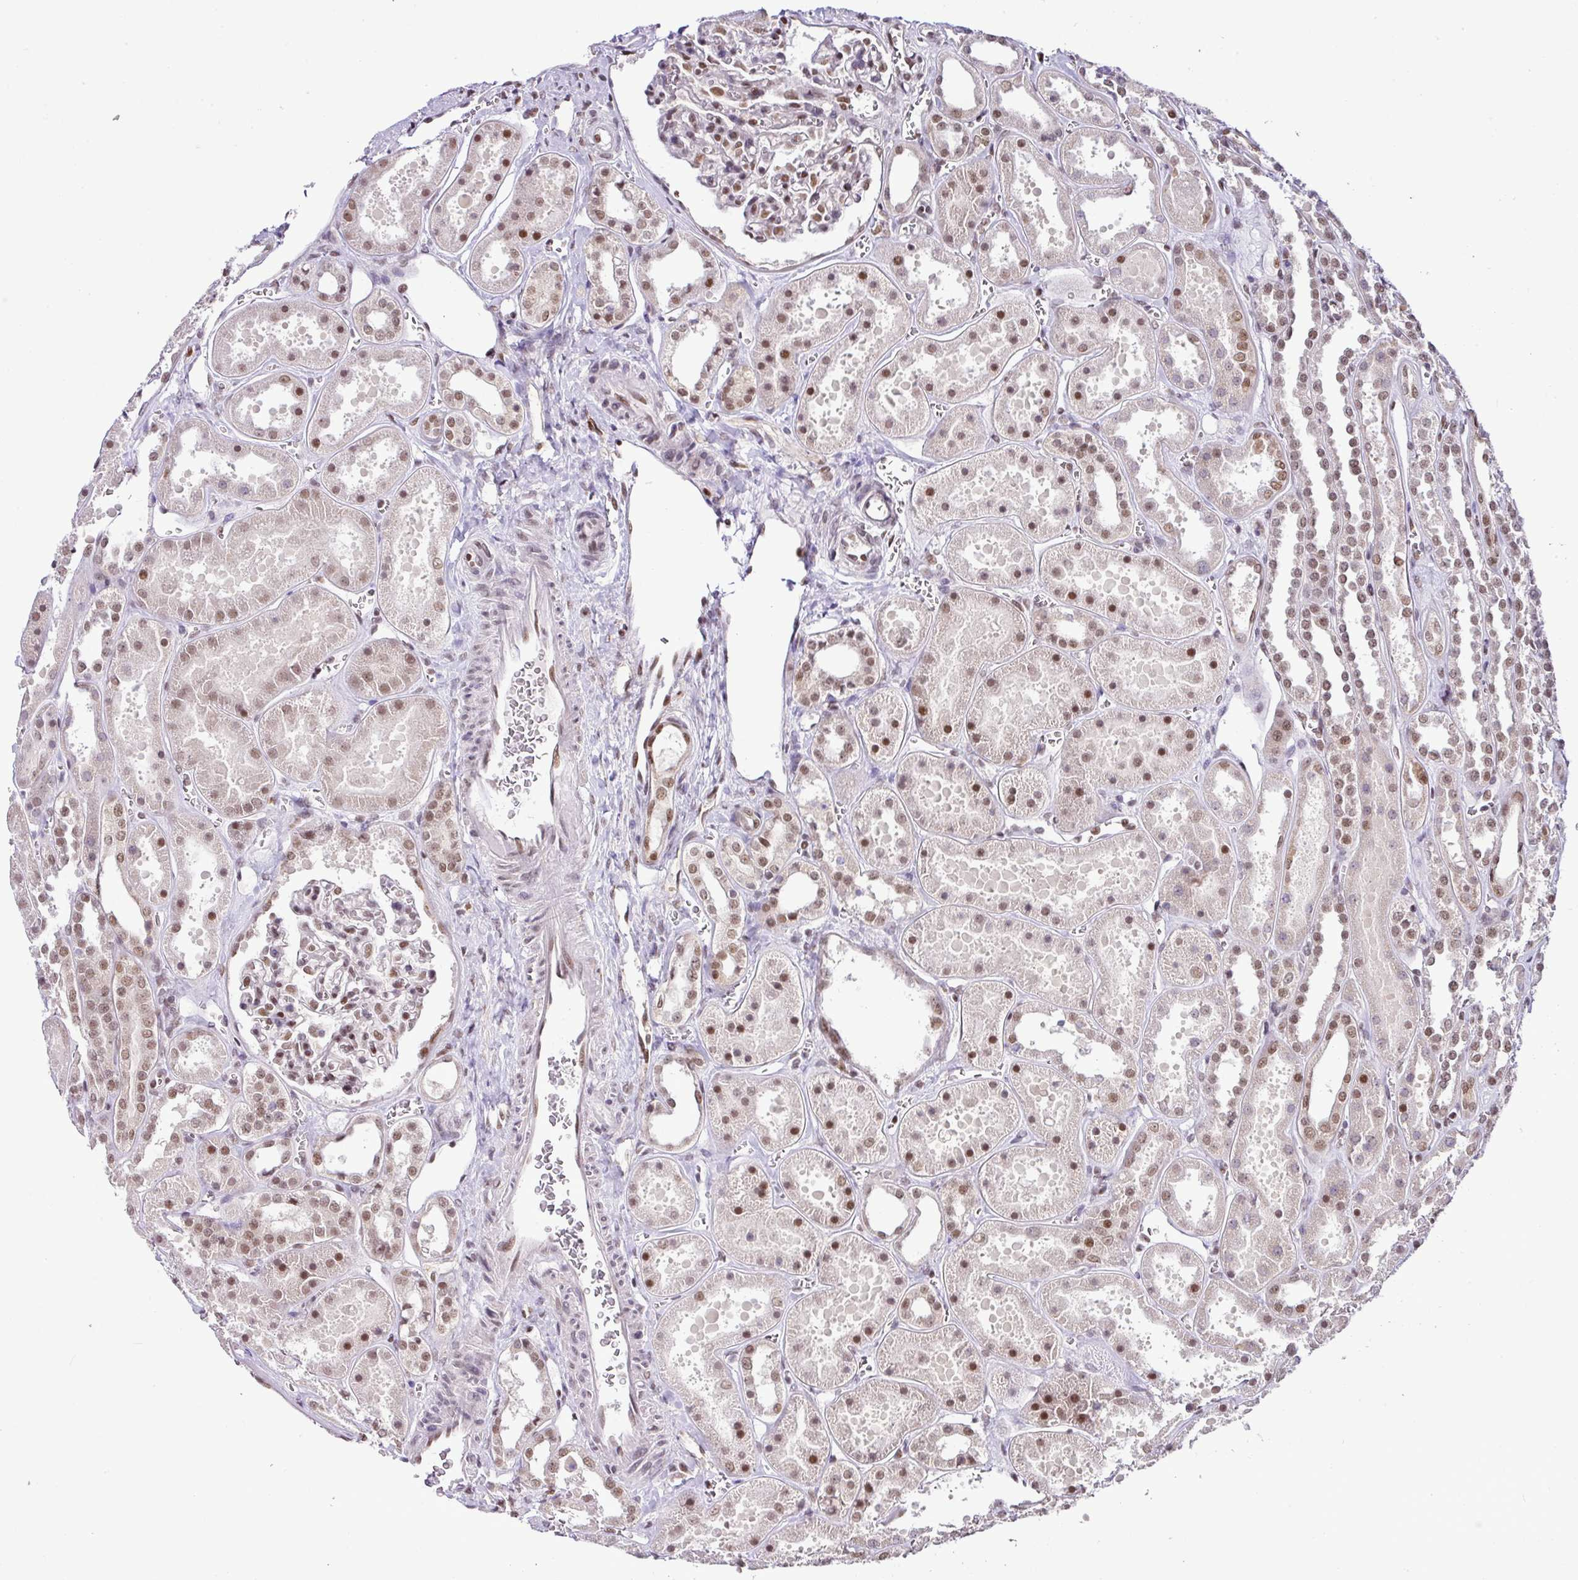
{"staining": {"intensity": "moderate", "quantity": ">75%", "location": "nuclear"}, "tissue": "kidney", "cell_type": "Cells in glomeruli", "image_type": "normal", "snomed": [{"axis": "morphology", "description": "Normal tissue, NOS"}, {"axis": "topography", "description": "Kidney"}], "caption": "IHC (DAB (3,3'-diaminobenzidine)) staining of unremarkable human kidney shows moderate nuclear protein expression in about >75% of cells in glomeruli.", "gene": "PGAP4", "patient": {"sex": "female", "age": 41}}